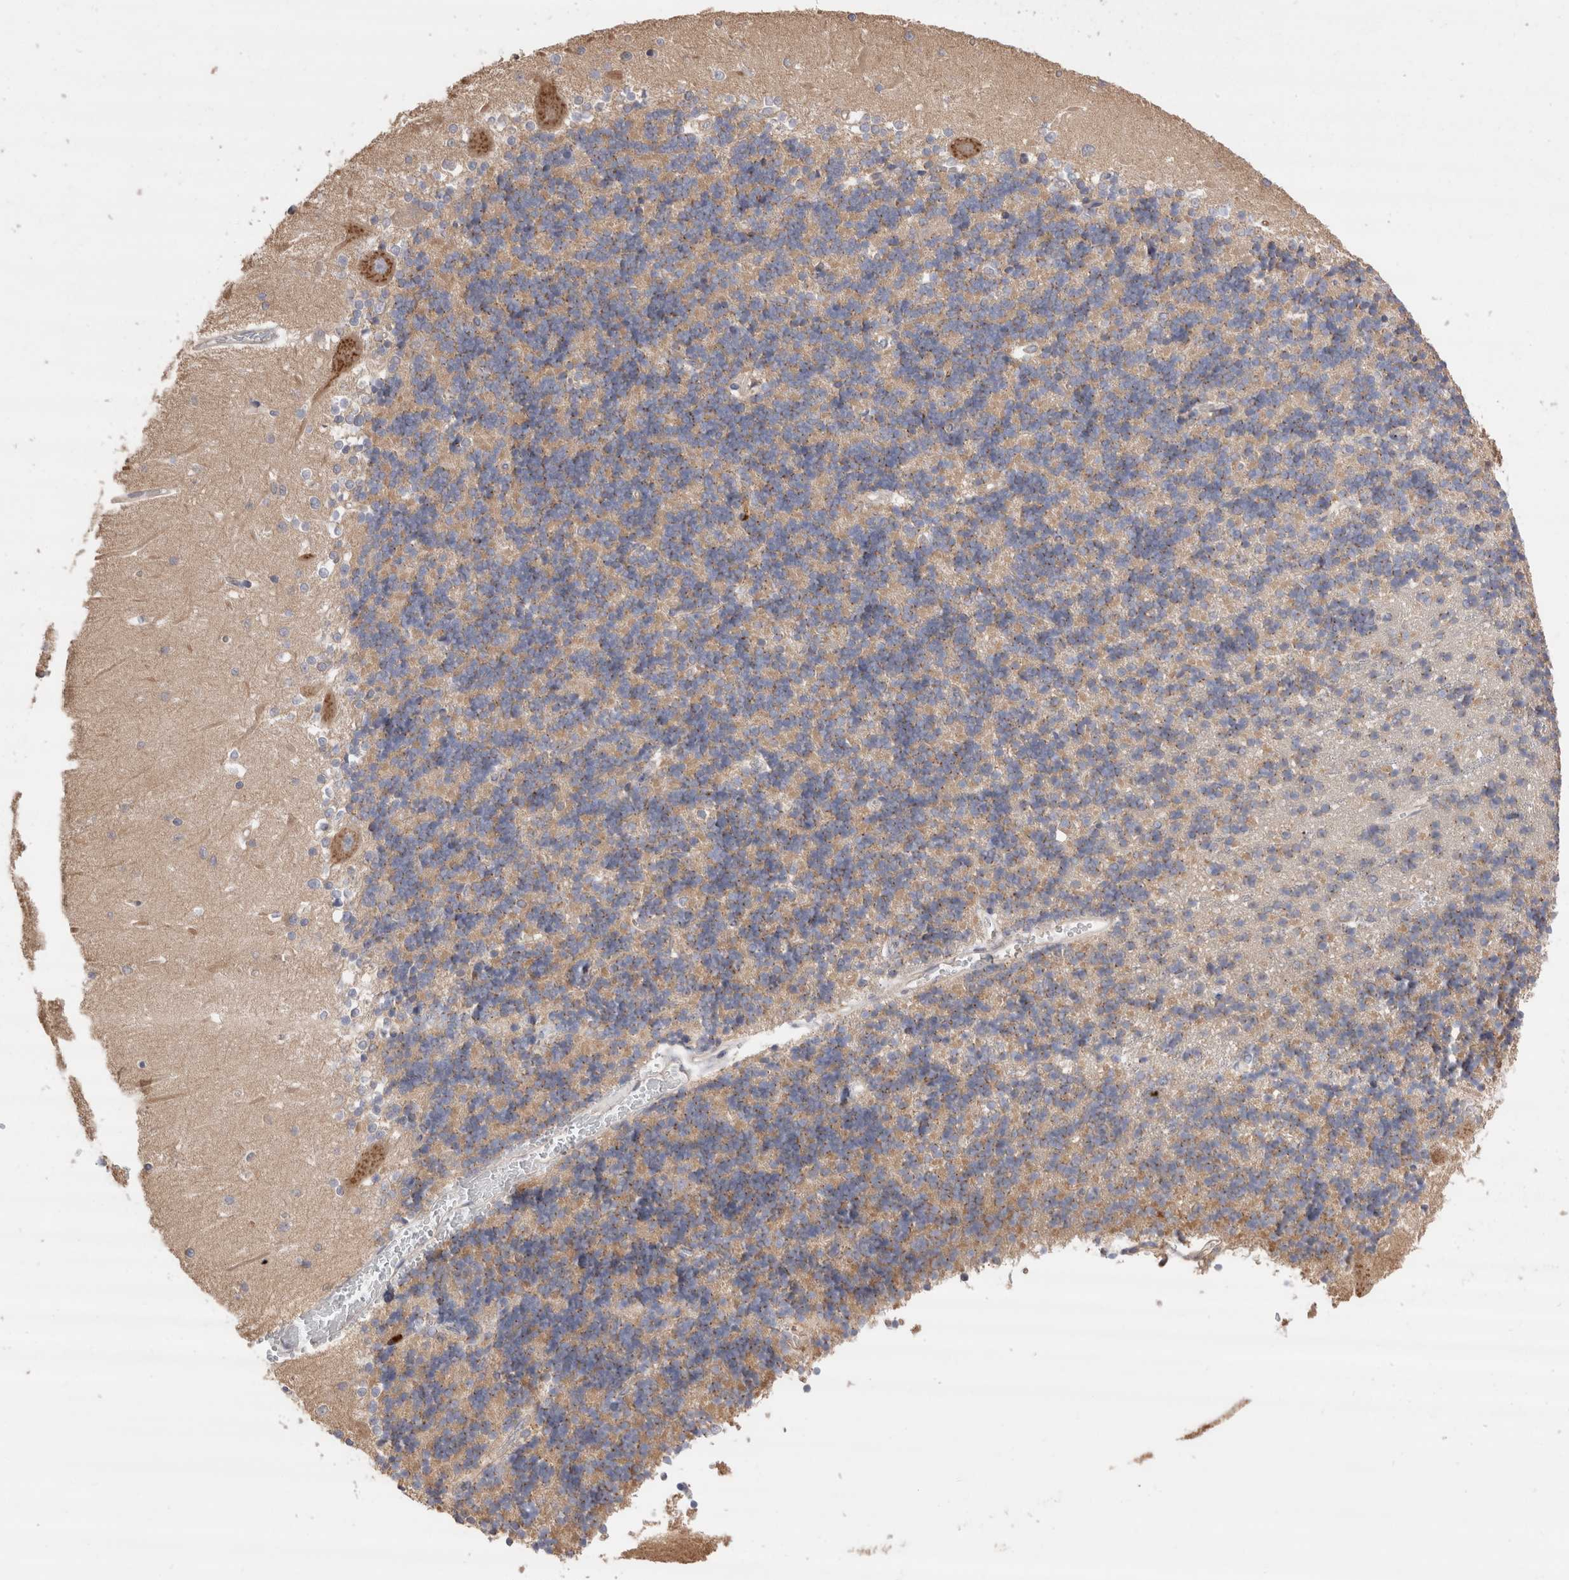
{"staining": {"intensity": "negative", "quantity": "none", "location": "none"}, "tissue": "cerebellum", "cell_type": "Cells in granular layer", "image_type": "normal", "snomed": [{"axis": "morphology", "description": "Normal tissue, NOS"}, {"axis": "topography", "description": "Cerebellum"}], "caption": "Immunohistochemistry photomicrograph of benign cerebellum: cerebellum stained with DAB (3,3'-diaminobenzidine) reveals no significant protein staining in cells in granular layer. Brightfield microscopy of IHC stained with DAB (3,3'-diaminobenzidine) (brown) and hematoxylin (blue), captured at high magnification.", "gene": "NXT2", "patient": {"sex": "male", "age": 37}}